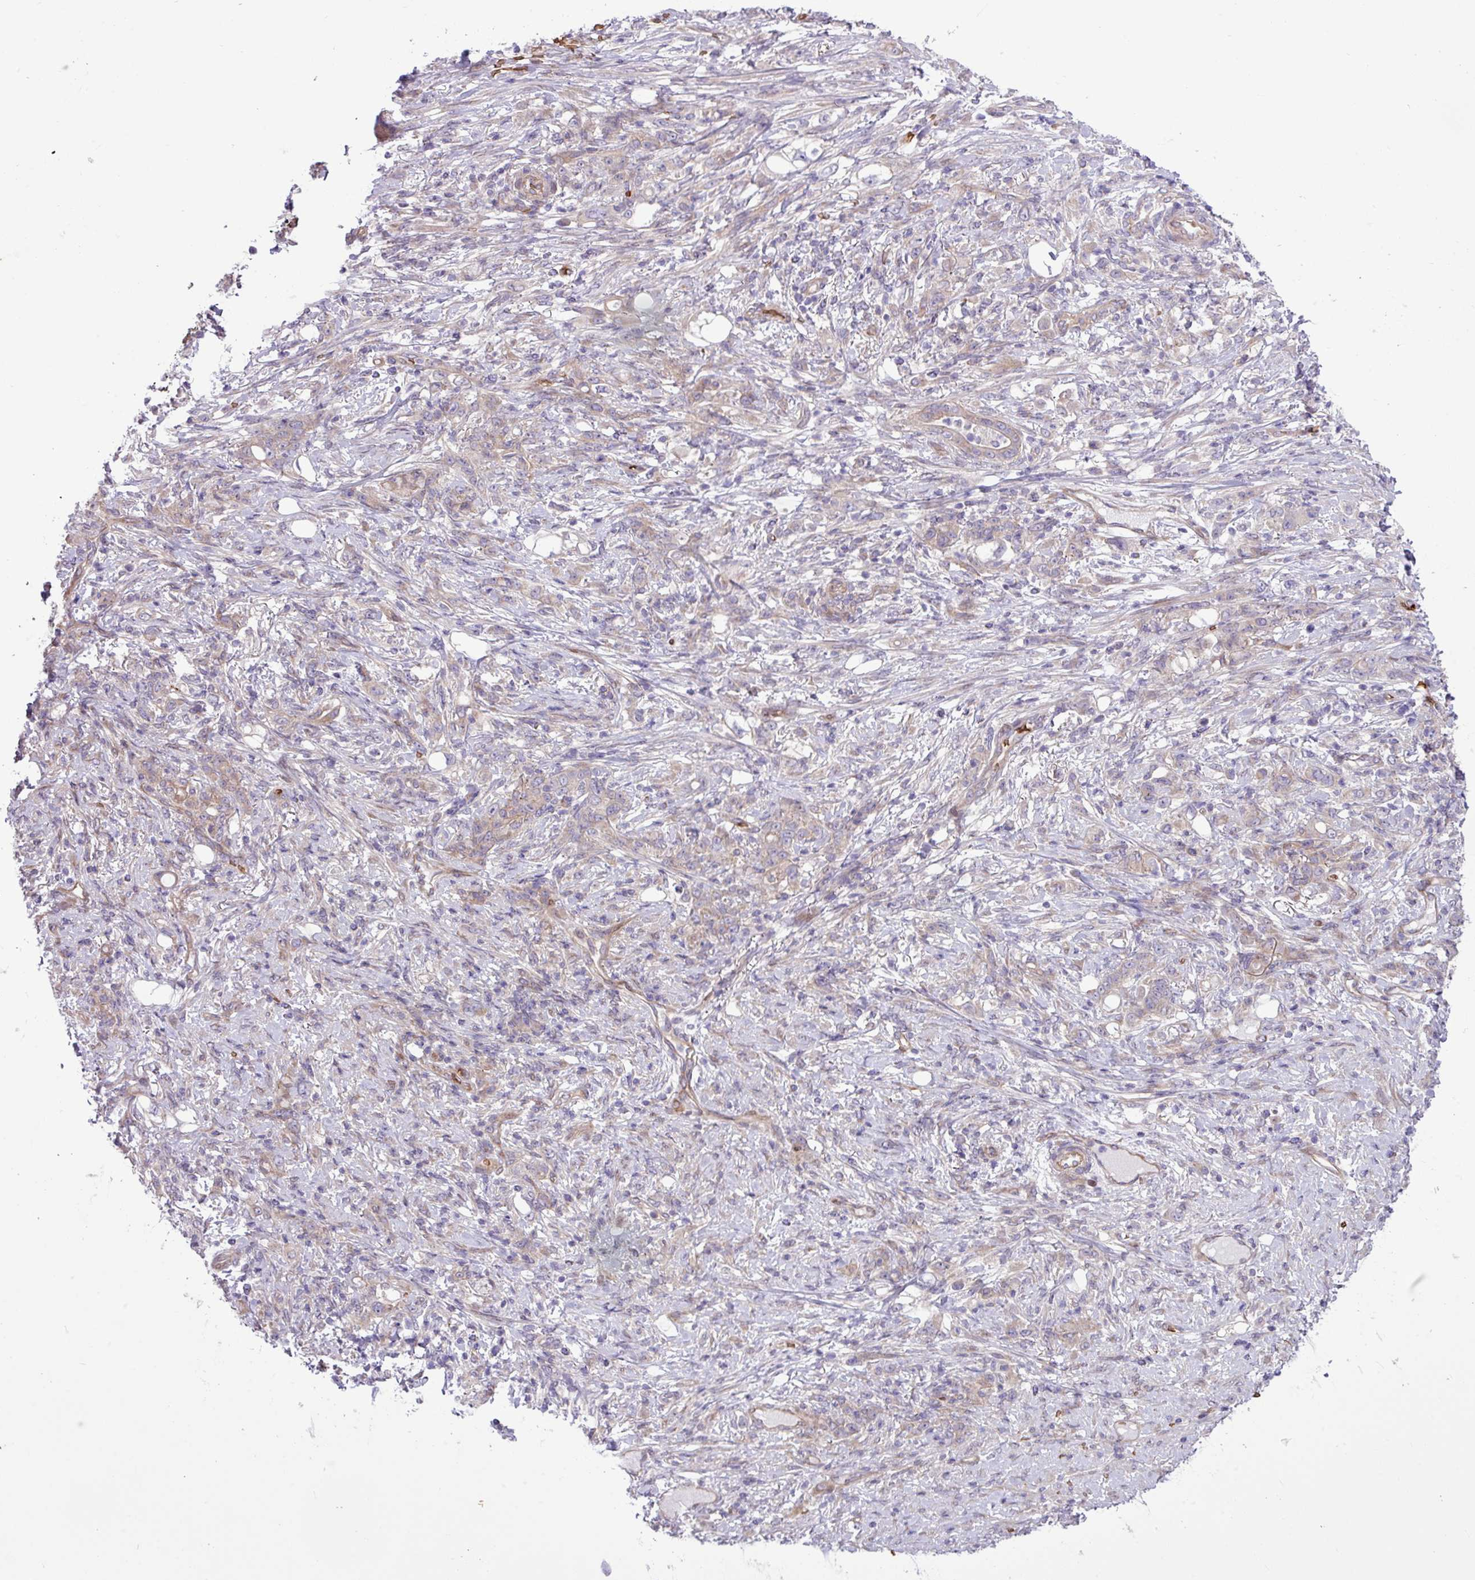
{"staining": {"intensity": "weak", "quantity": "25%-75%", "location": "cytoplasmic/membranous"}, "tissue": "stomach cancer", "cell_type": "Tumor cells", "image_type": "cancer", "snomed": [{"axis": "morphology", "description": "Adenocarcinoma, NOS"}, {"axis": "topography", "description": "Stomach"}], "caption": "Protein staining of stomach cancer tissue exhibits weak cytoplasmic/membranous positivity in about 25%-75% of tumor cells. Using DAB (3,3'-diaminobenzidine) (brown) and hematoxylin (blue) stains, captured at high magnification using brightfield microscopy.", "gene": "RAD21L1", "patient": {"sex": "female", "age": 79}}